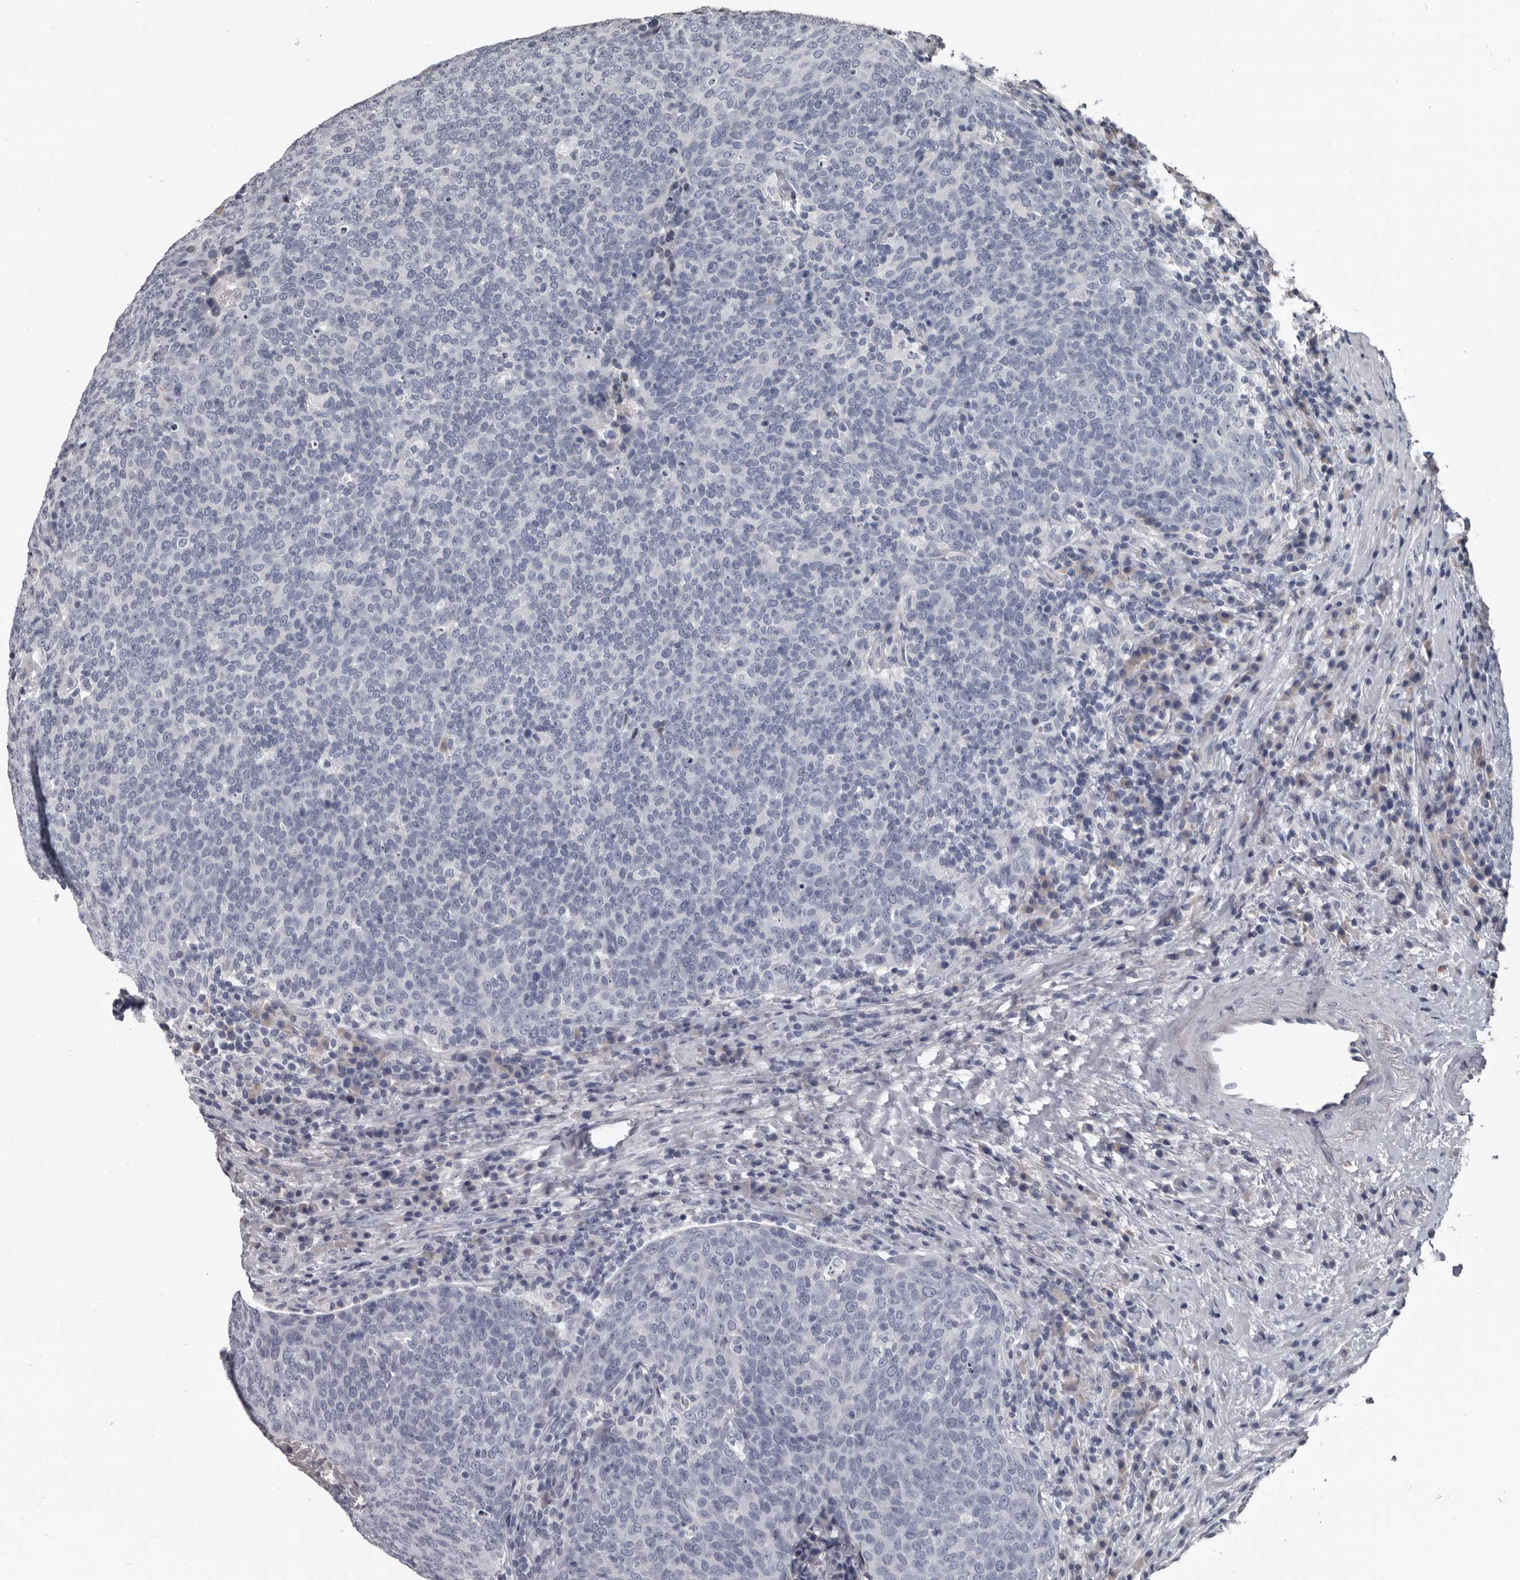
{"staining": {"intensity": "negative", "quantity": "none", "location": "none"}, "tissue": "head and neck cancer", "cell_type": "Tumor cells", "image_type": "cancer", "snomed": [{"axis": "morphology", "description": "Squamous cell carcinoma, NOS"}, {"axis": "morphology", "description": "Squamous cell carcinoma, metastatic, NOS"}, {"axis": "topography", "description": "Lymph node"}, {"axis": "topography", "description": "Head-Neck"}], "caption": "This is an immunohistochemistry (IHC) image of human squamous cell carcinoma (head and neck). There is no expression in tumor cells.", "gene": "GREB1", "patient": {"sex": "male", "age": 62}}